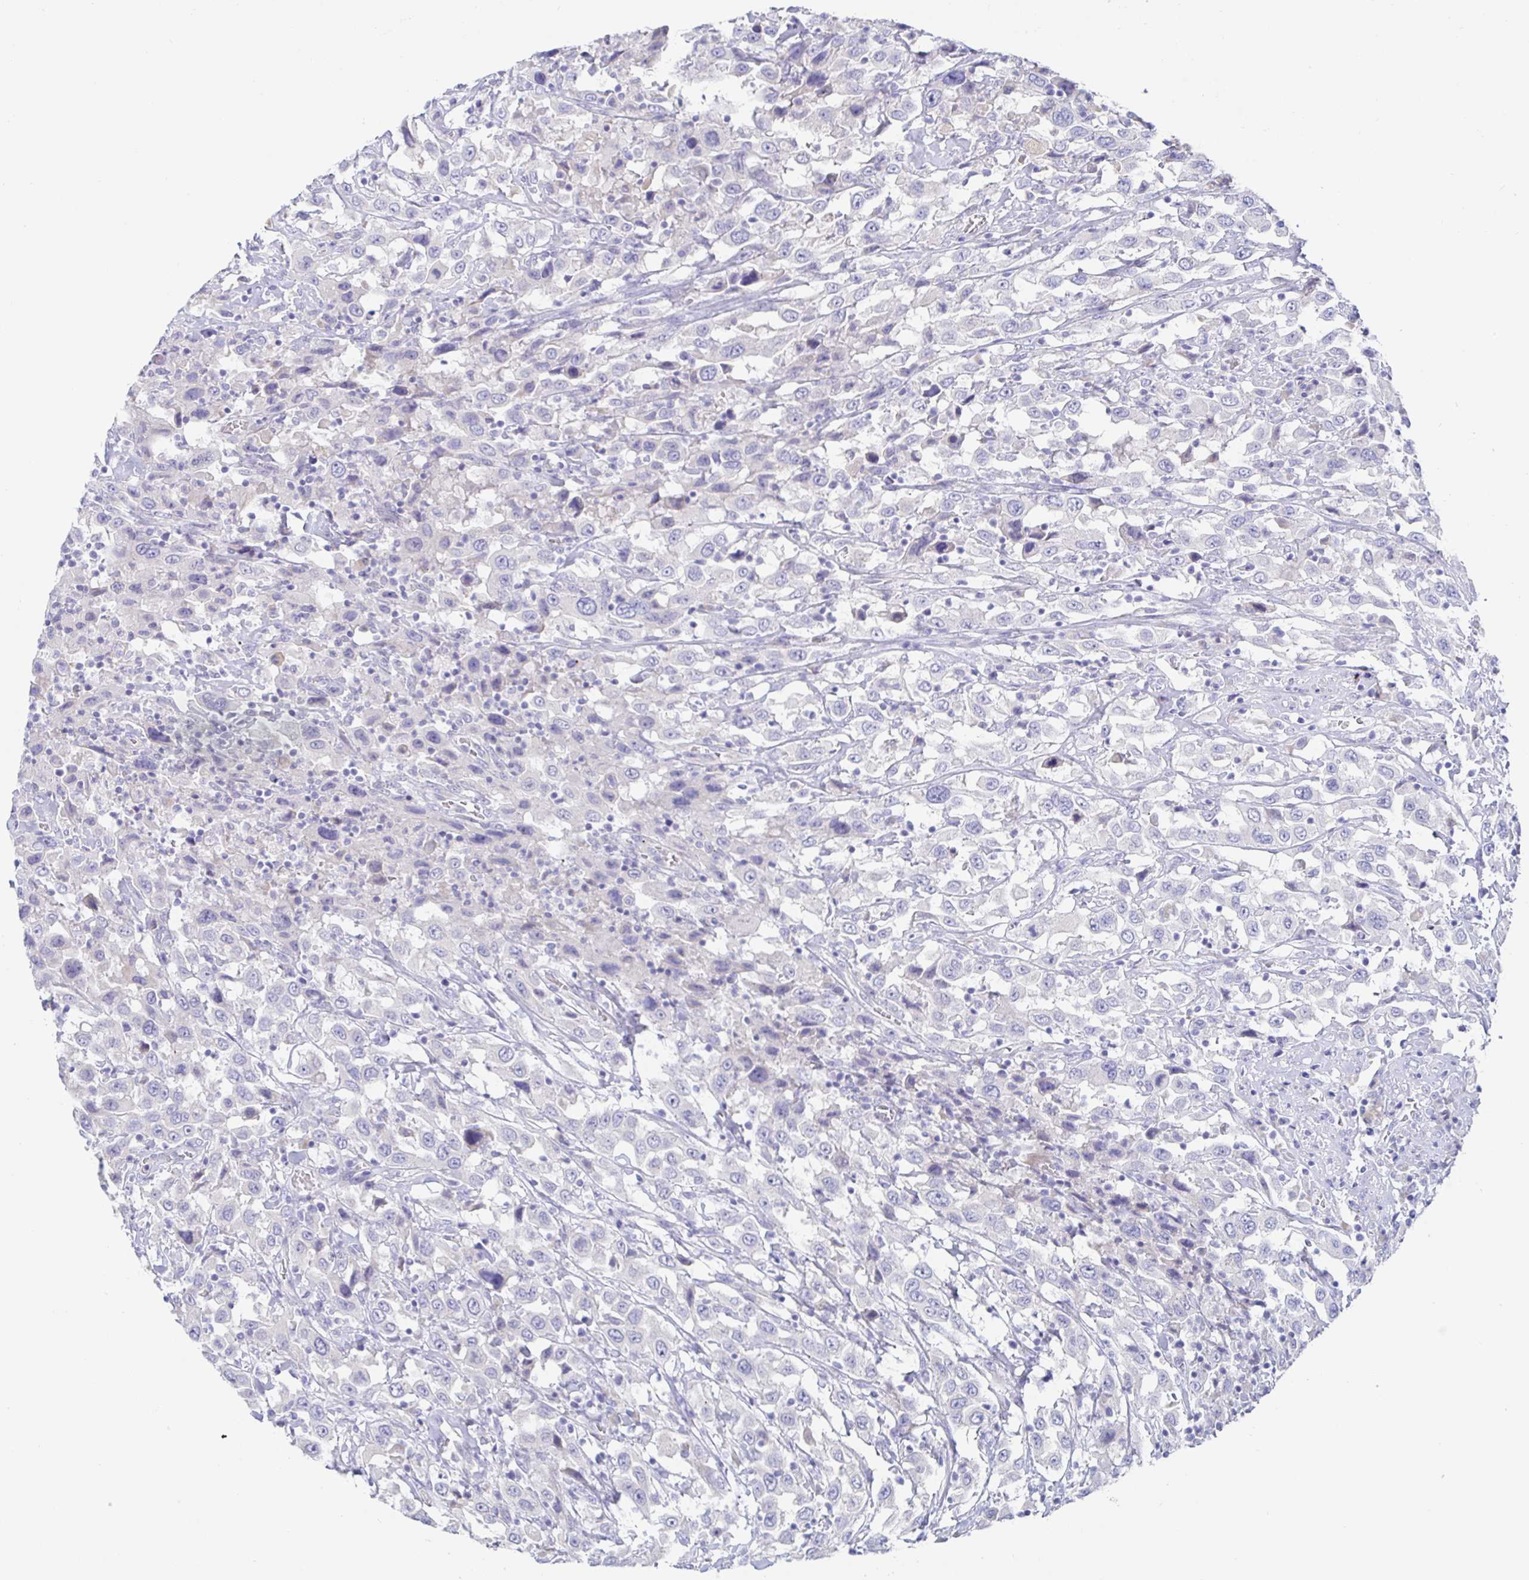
{"staining": {"intensity": "negative", "quantity": "none", "location": "none"}, "tissue": "urothelial cancer", "cell_type": "Tumor cells", "image_type": "cancer", "snomed": [{"axis": "morphology", "description": "Urothelial carcinoma, High grade"}, {"axis": "topography", "description": "Urinary bladder"}], "caption": "The immunohistochemistry (IHC) image has no significant positivity in tumor cells of urothelial cancer tissue.", "gene": "SIAH3", "patient": {"sex": "male", "age": 61}}